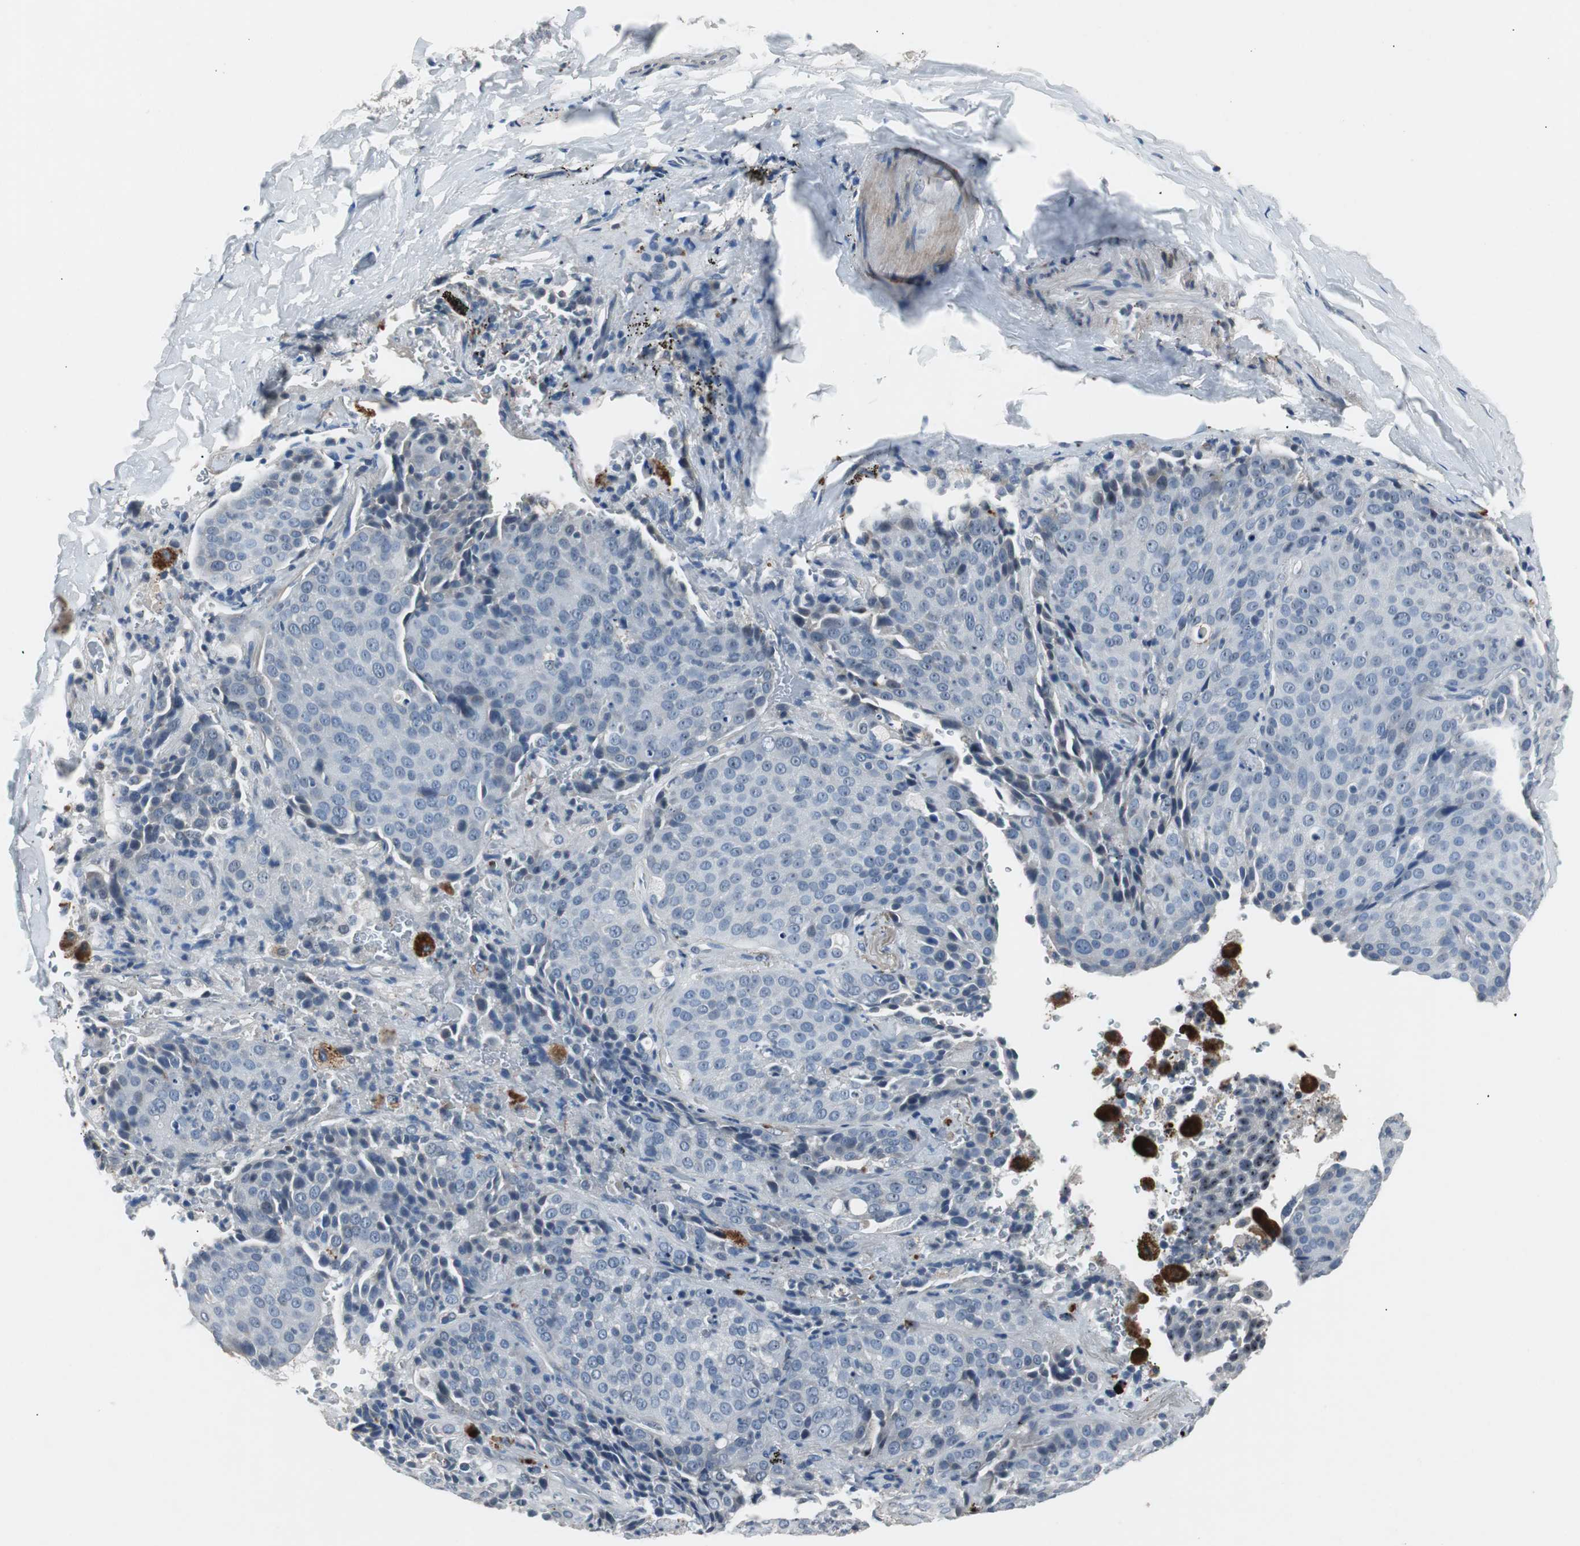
{"staining": {"intensity": "negative", "quantity": "none", "location": "none"}, "tissue": "lung cancer", "cell_type": "Tumor cells", "image_type": "cancer", "snomed": [{"axis": "morphology", "description": "Squamous cell carcinoma, NOS"}, {"axis": "topography", "description": "Lung"}], "caption": "High power microscopy photomicrograph of an immunohistochemistry (IHC) histopathology image of squamous cell carcinoma (lung), revealing no significant positivity in tumor cells.", "gene": "PCYT1B", "patient": {"sex": "male", "age": 54}}